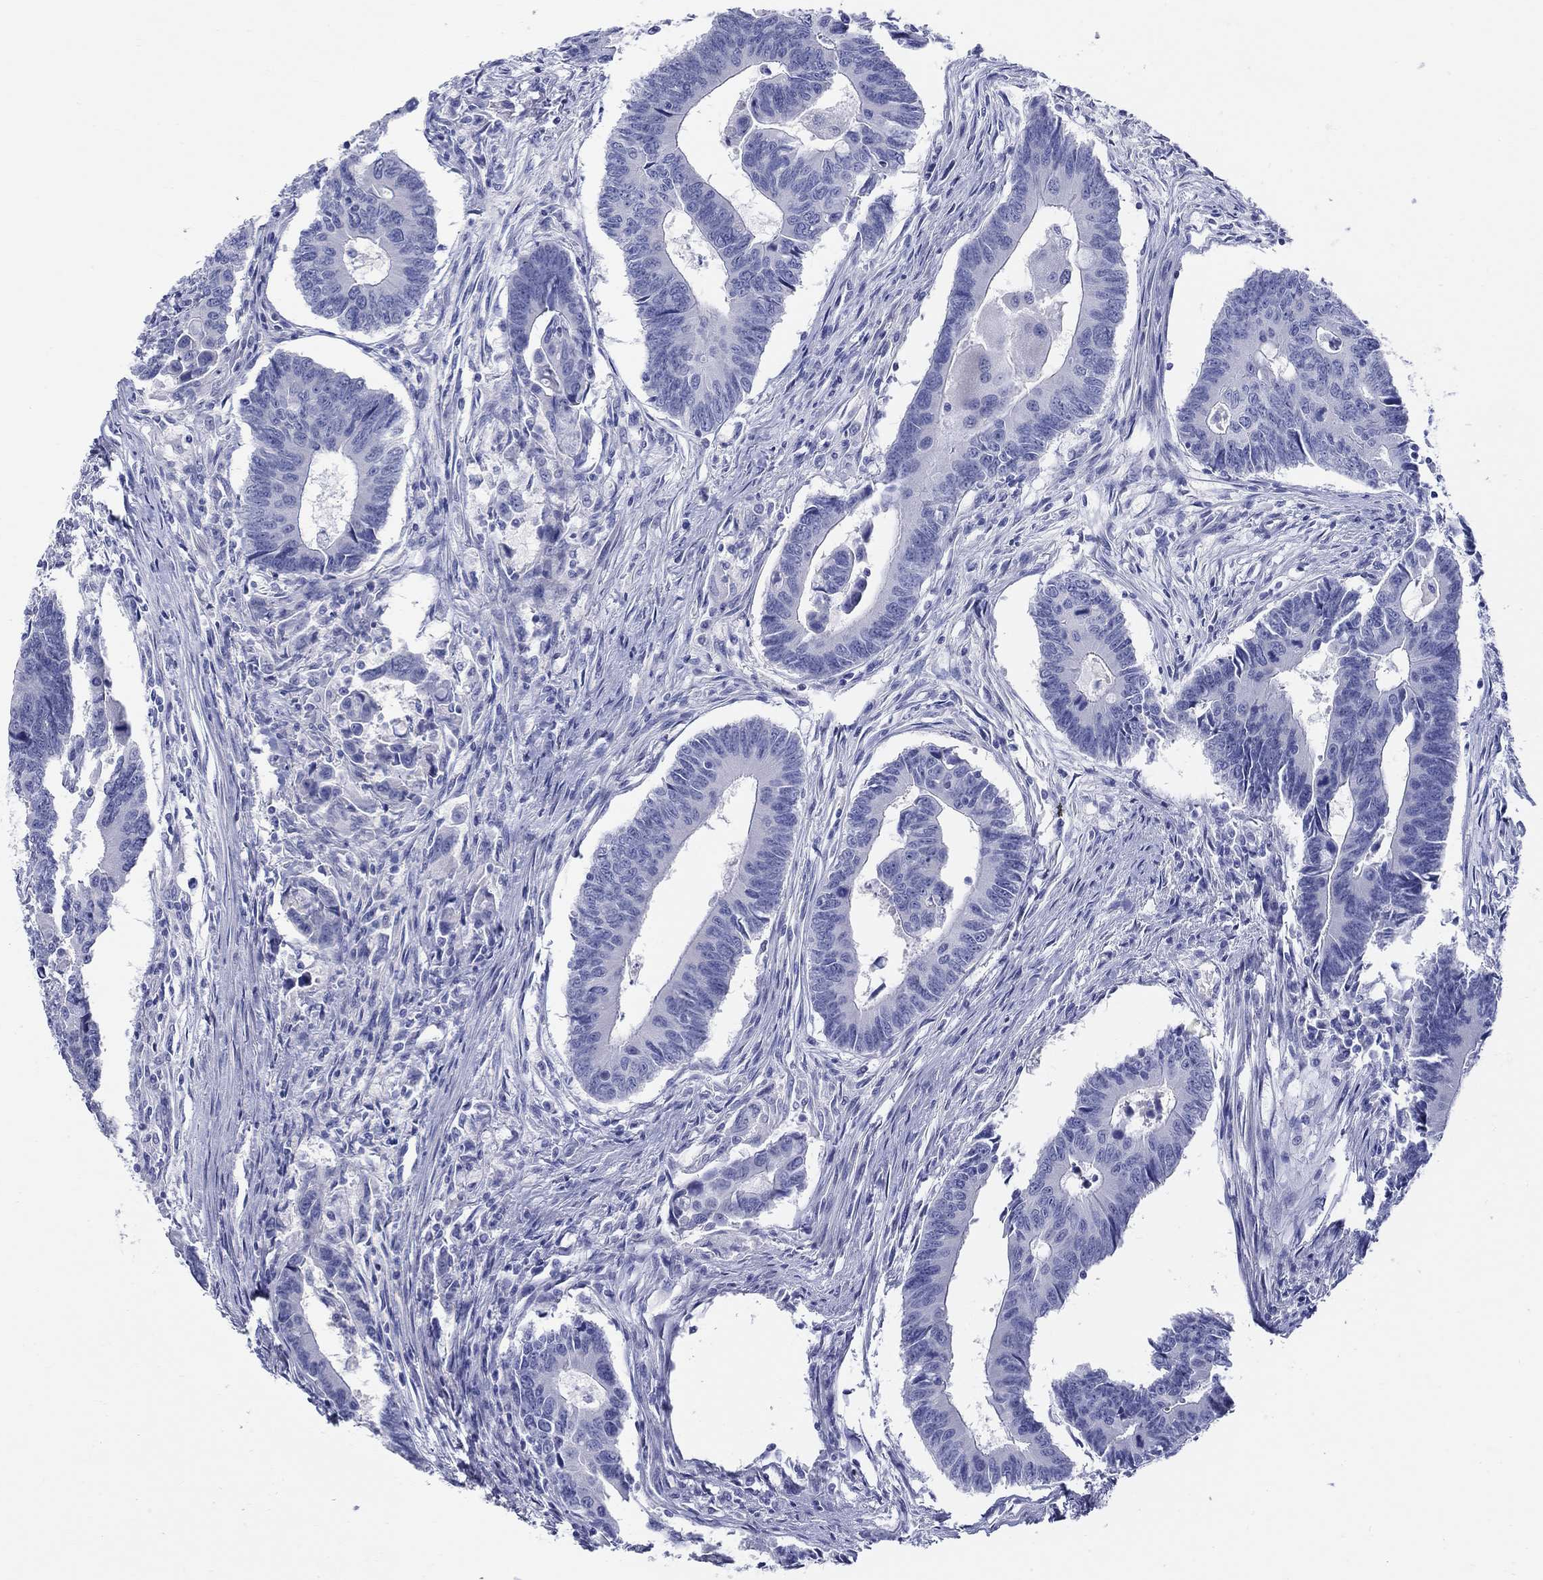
{"staining": {"intensity": "negative", "quantity": "none", "location": "none"}, "tissue": "colorectal cancer", "cell_type": "Tumor cells", "image_type": "cancer", "snomed": [{"axis": "morphology", "description": "Adenocarcinoma, NOS"}, {"axis": "topography", "description": "Rectum"}], "caption": "Image shows no significant protein positivity in tumor cells of colorectal adenocarcinoma.", "gene": "CRYGS", "patient": {"sex": "male", "age": 67}}